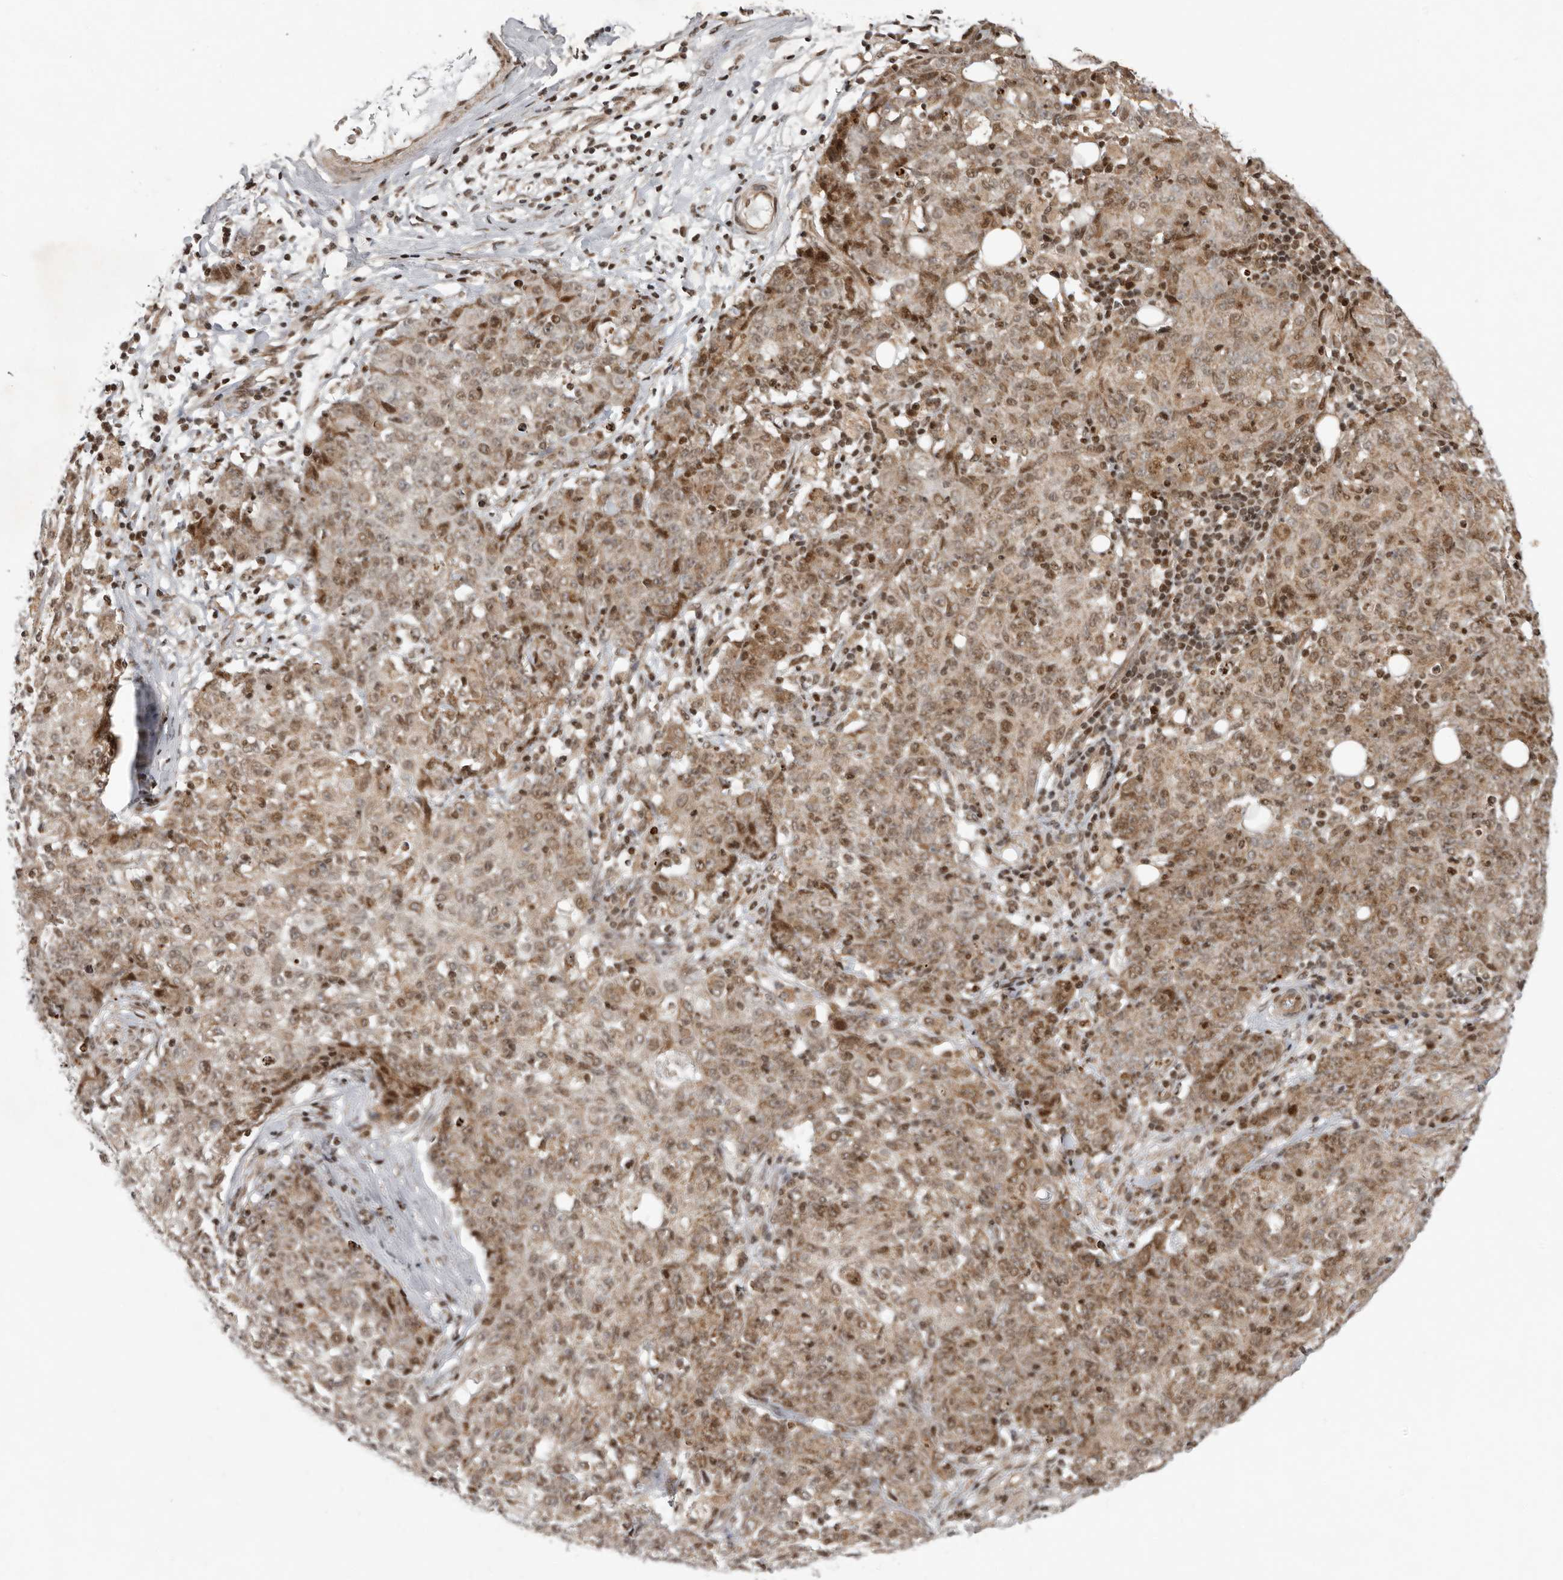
{"staining": {"intensity": "moderate", "quantity": ">75%", "location": "cytoplasmic/membranous,nuclear"}, "tissue": "ovarian cancer", "cell_type": "Tumor cells", "image_type": "cancer", "snomed": [{"axis": "morphology", "description": "Carcinoma, endometroid"}, {"axis": "topography", "description": "Ovary"}], "caption": "Ovarian cancer (endometroid carcinoma) stained with DAB (3,3'-diaminobenzidine) immunohistochemistry (IHC) exhibits medium levels of moderate cytoplasmic/membranous and nuclear staining in approximately >75% of tumor cells.", "gene": "RABIF", "patient": {"sex": "female", "age": 42}}